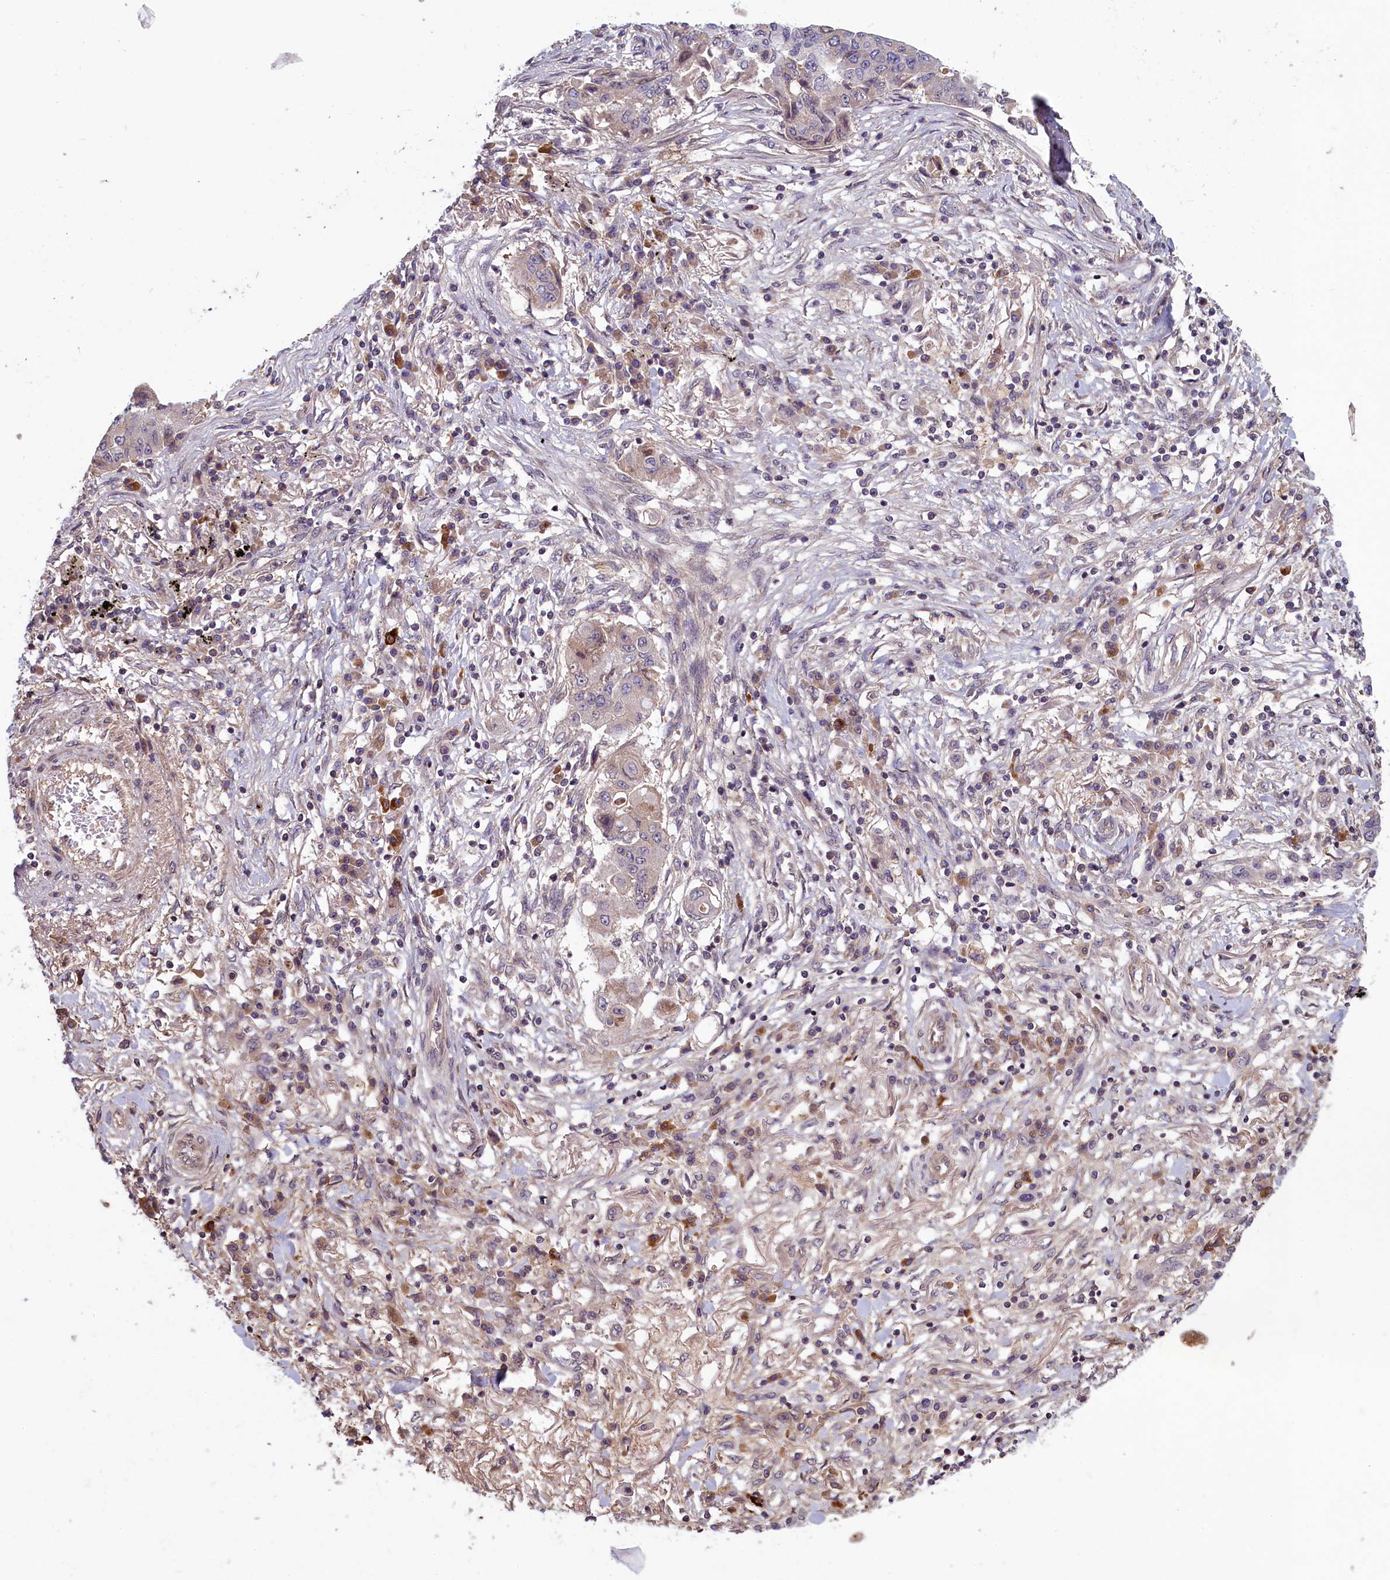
{"staining": {"intensity": "weak", "quantity": "<25%", "location": "cytoplasmic/membranous"}, "tissue": "lung cancer", "cell_type": "Tumor cells", "image_type": "cancer", "snomed": [{"axis": "morphology", "description": "Squamous cell carcinoma, NOS"}, {"axis": "topography", "description": "Lung"}], "caption": "Immunohistochemistry of human lung cancer demonstrates no expression in tumor cells. The staining is performed using DAB brown chromogen with nuclei counter-stained in using hematoxylin.", "gene": "NUDT6", "patient": {"sex": "male", "age": 74}}